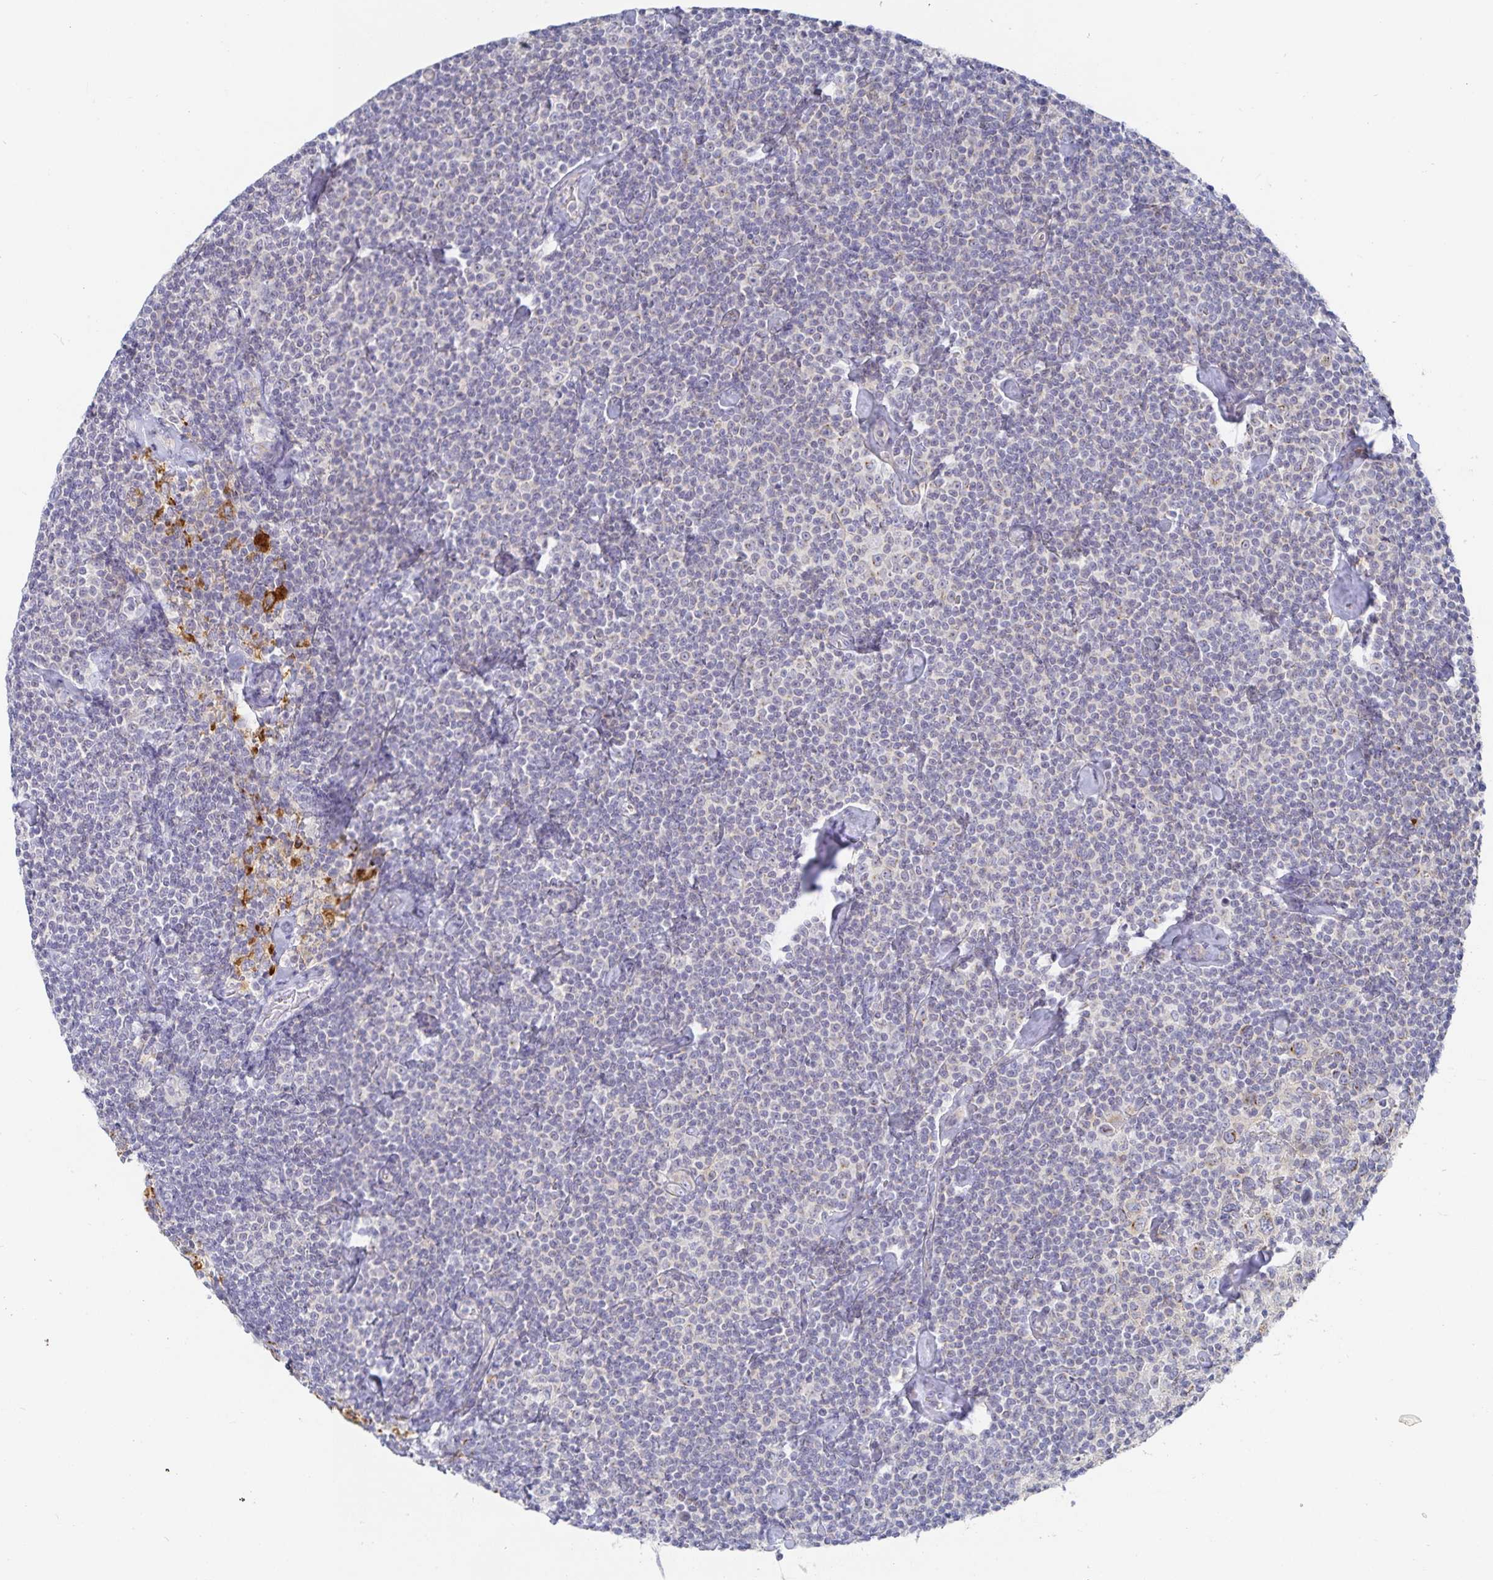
{"staining": {"intensity": "negative", "quantity": "none", "location": "none"}, "tissue": "lymphoma", "cell_type": "Tumor cells", "image_type": "cancer", "snomed": [{"axis": "morphology", "description": "Malignant lymphoma, non-Hodgkin's type, Low grade"}, {"axis": "topography", "description": "Lymph node"}], "caption": "The micrograph reveals no staining of tumor cells in low-grade malignant lymphoma, non-Hodgkin's type. (Stains: DAB IHC with hematoxylin counter stain, Microscopy: brightfield microscopy at high magnification).", "gene": "SFTPA1", "patient": {"sex": "male", "age": 81}}